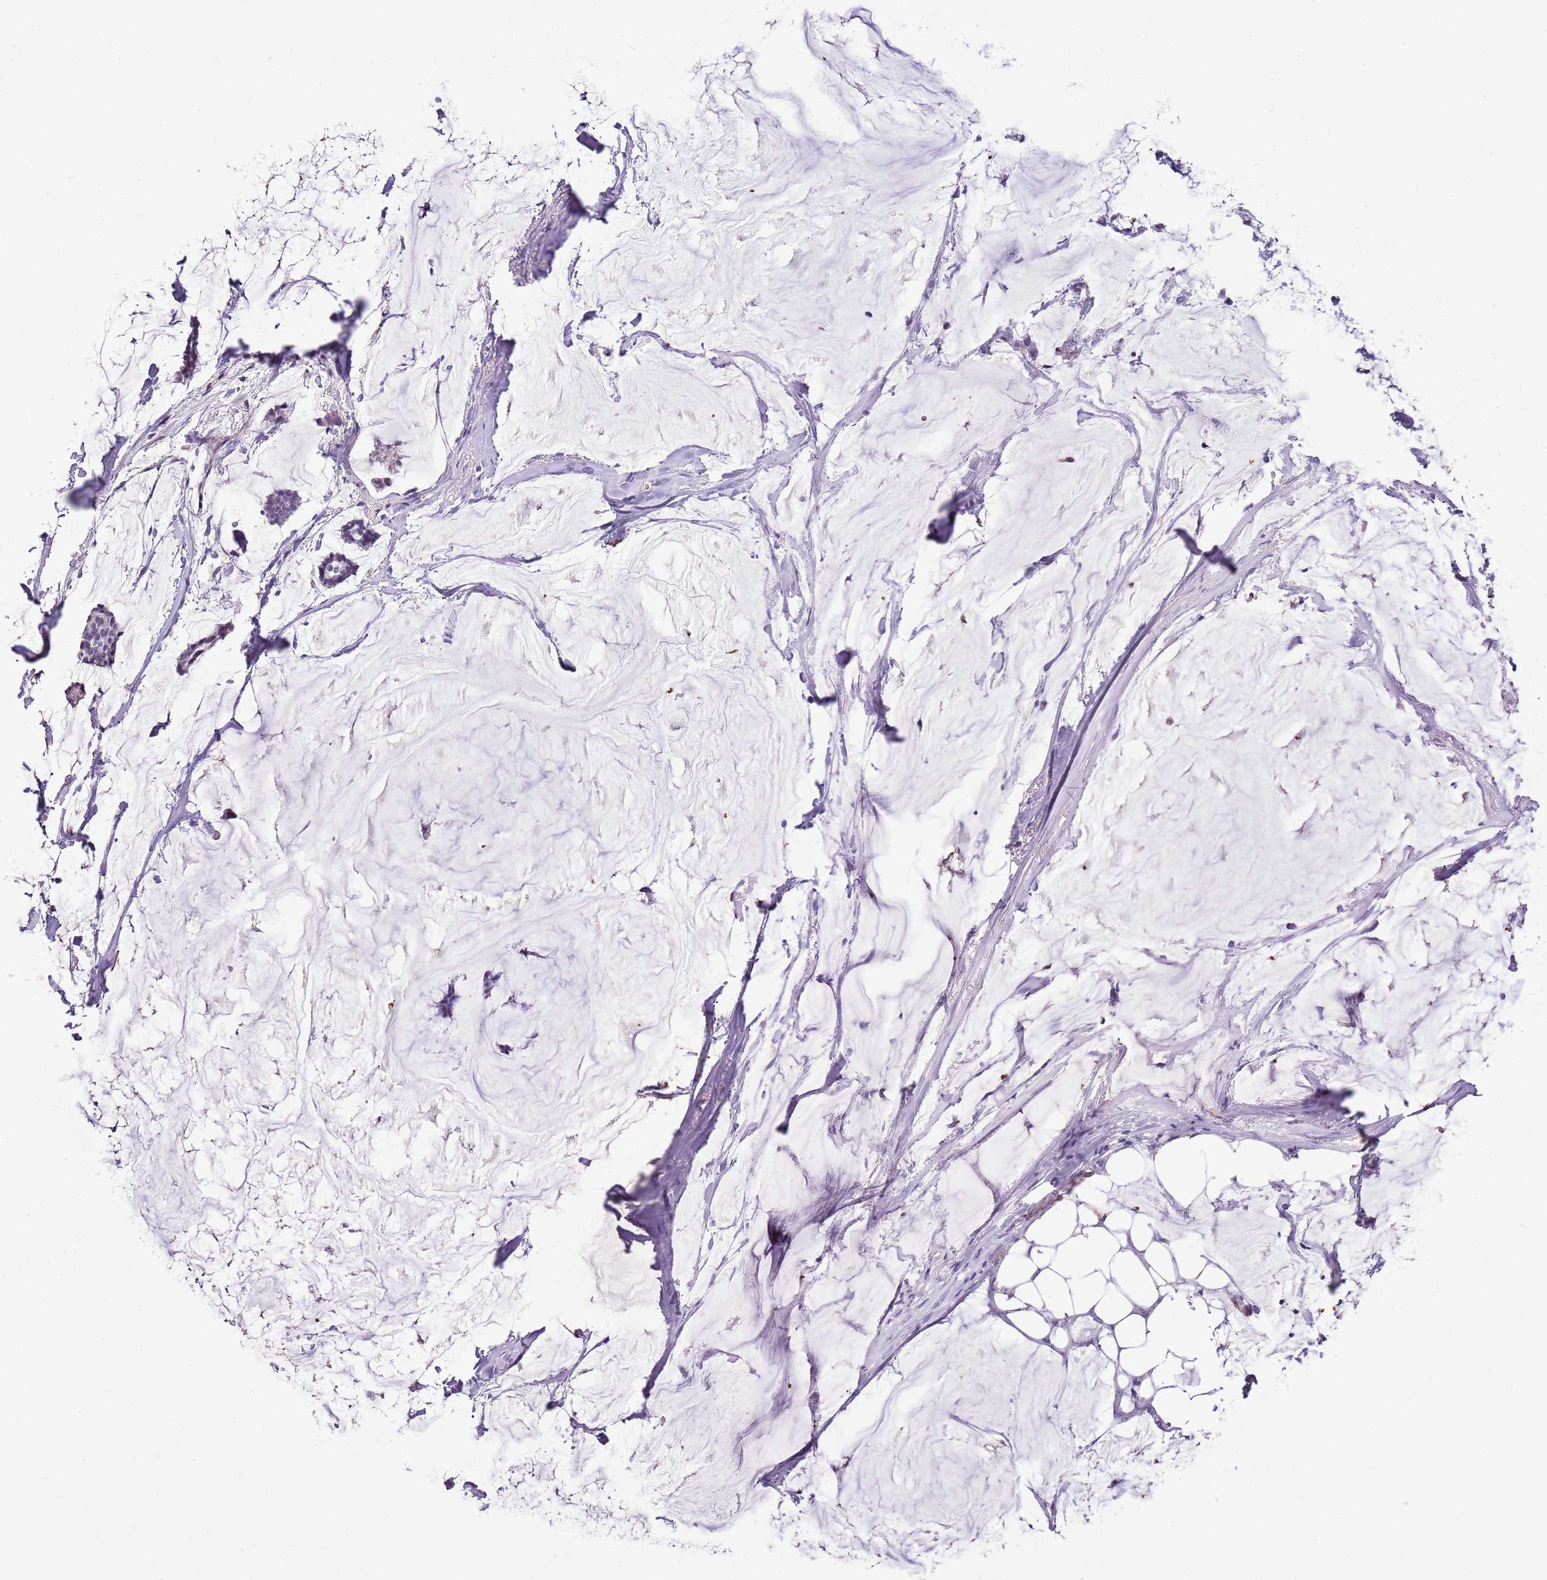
{"staining": {"intensity": "negative", "quantity": "none", "location": "none"}, "tissue": "breast cancer", "cell_type": "Tumor cells", "image_type": "cancer", "snomed": [{"axis": "morphology", "description": "Duct carcinoma"}, {"axis": "topography", "description": "Breast"}], "caption": "Immunohistochemistry micrograph of human invasive ductal carcinoma (breast) stained for a protein (brown), which shows no staining in tumor cells.", "gene": "SMIM4", "patient": {"sex": "female", "age": 93}}